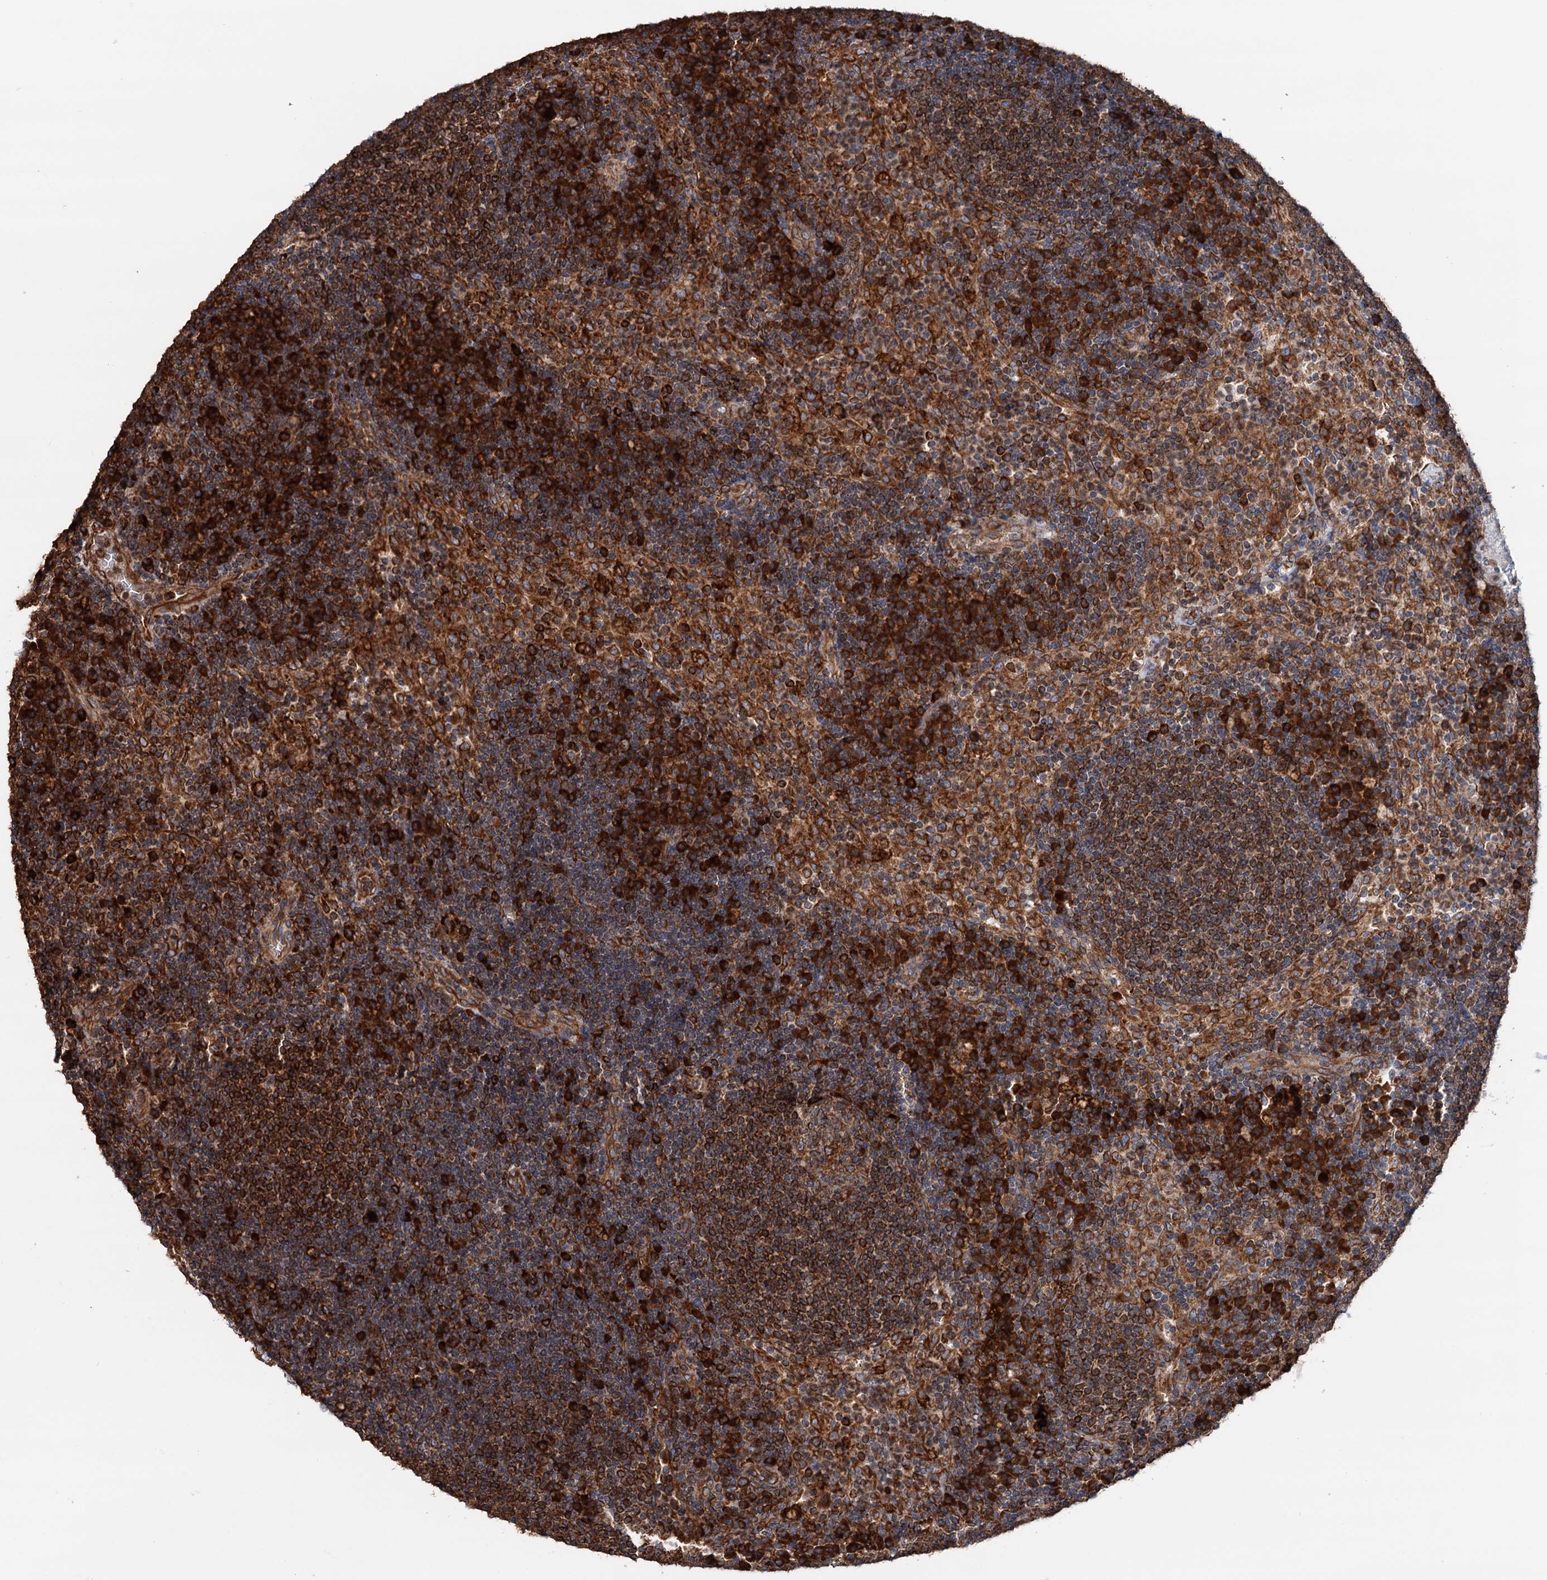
{"staining": {"intensity": "strong", "quantity": "<25%", "location": "cytoplasmic/membranous"}, "tissue": "lymph node", "cell_type": "Germinal center cells", "image_type": "normal", "snomed": [{"axis": "morphology", "description": "Normal tissue, NOS"}, {"axis": "topography", "description": "Lymph node"}], "caption": "IHC (DAB) staining of benign human lymph node shows strong cytoplasmic/membranous protein positivity in about <25% of germinal center cells.", "gene": "ERP29", "patient": {"sex": "female", "age": 70}}